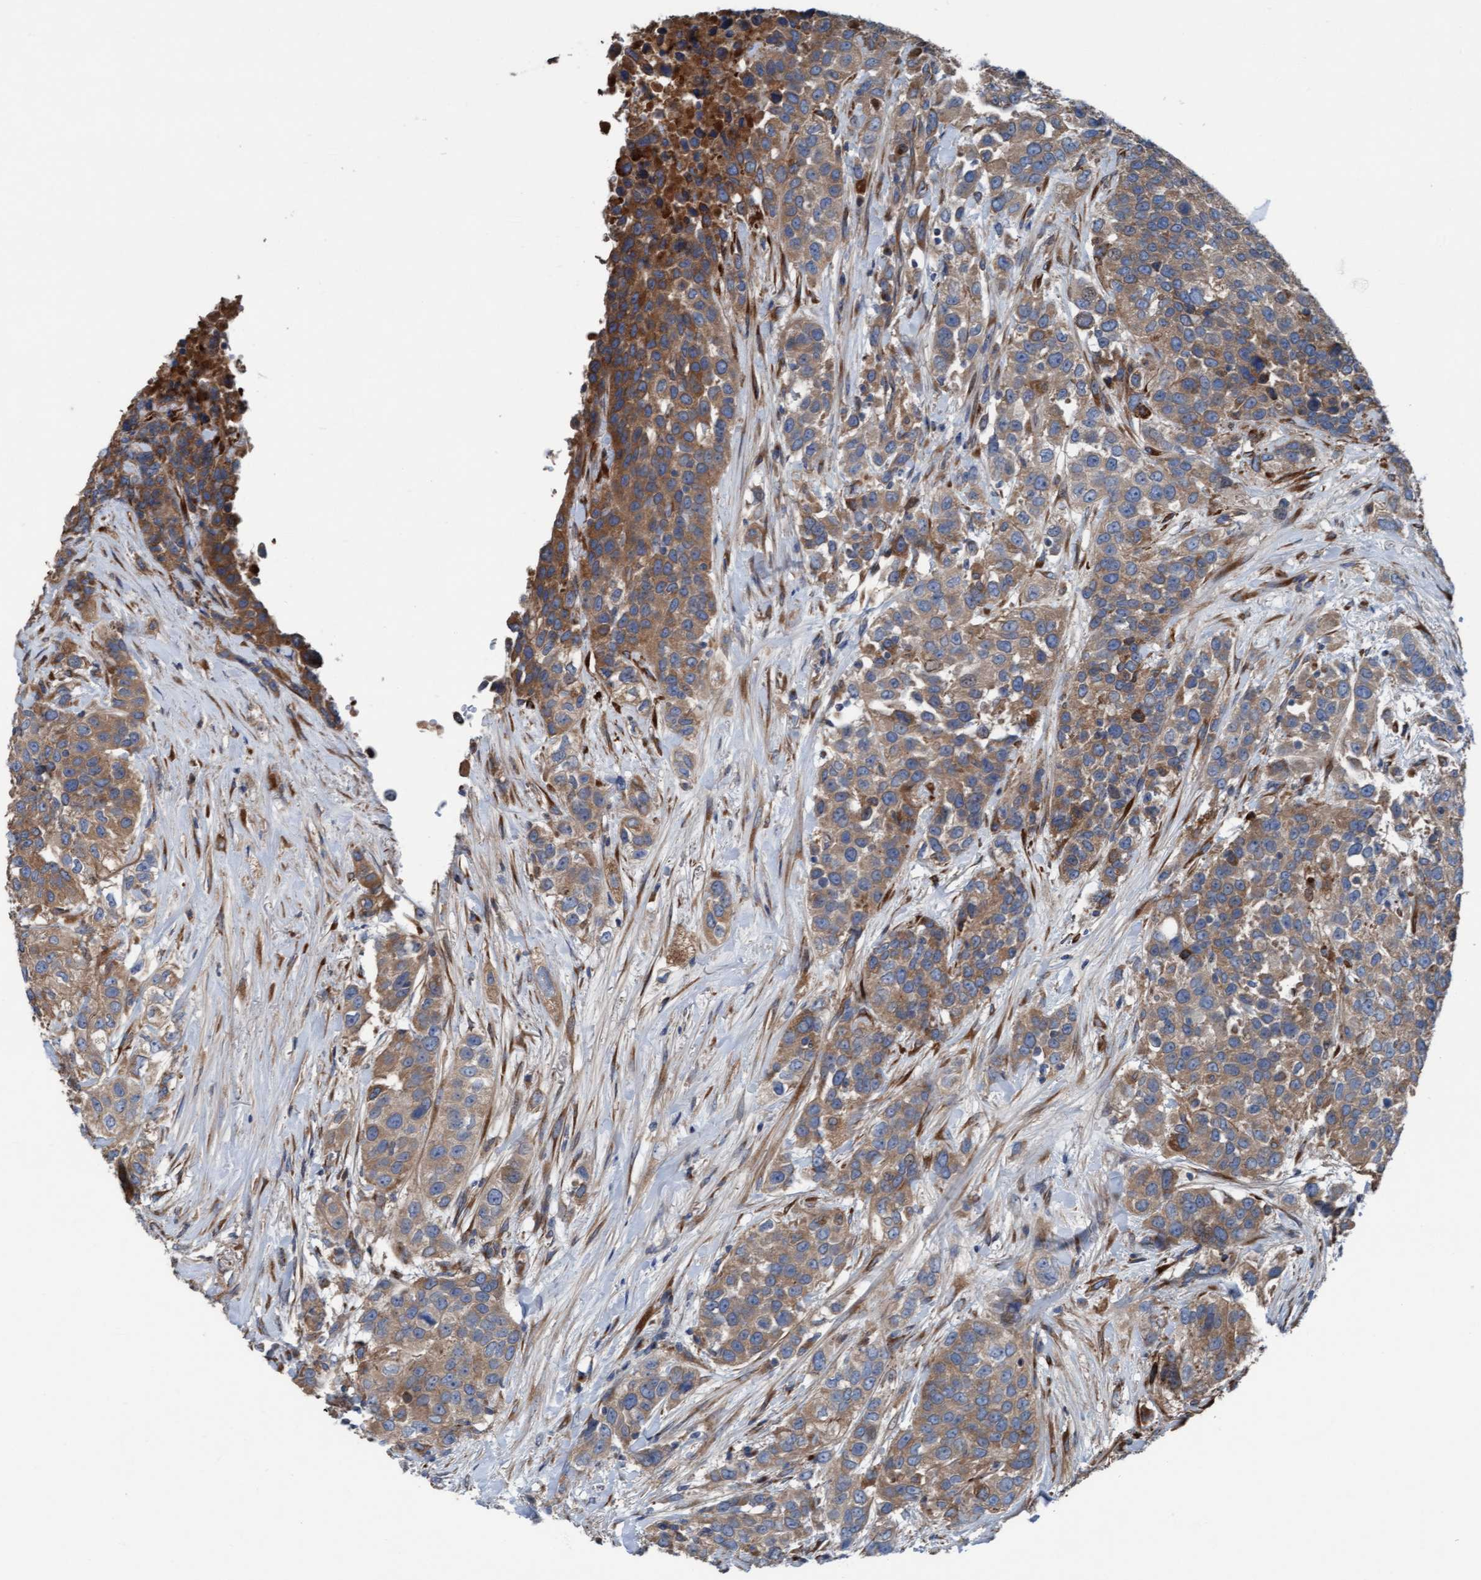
{"staining": {"intensity": "moderate", "quantity": ">75%", "location": "cytoplasmic/membranous"}, "tissue": "urothelial cancer", "cell_type": "Tumor cells", "image_type": "cancer", "snomed": [{"axis": "morphology", "description": "Urothelial carcinoma, High grade"}, {"axis": "topography", "description": "Urinary bladder"}], "caption": "DAB immunohistochemical staining of high-grade urothelial carcinoma exhibits moderate cytoplasmic/membranous protein positivity in about >75% of tumor cells.", "gene": "KLHL26", "patient": {"sex": "female", "age": 80}}